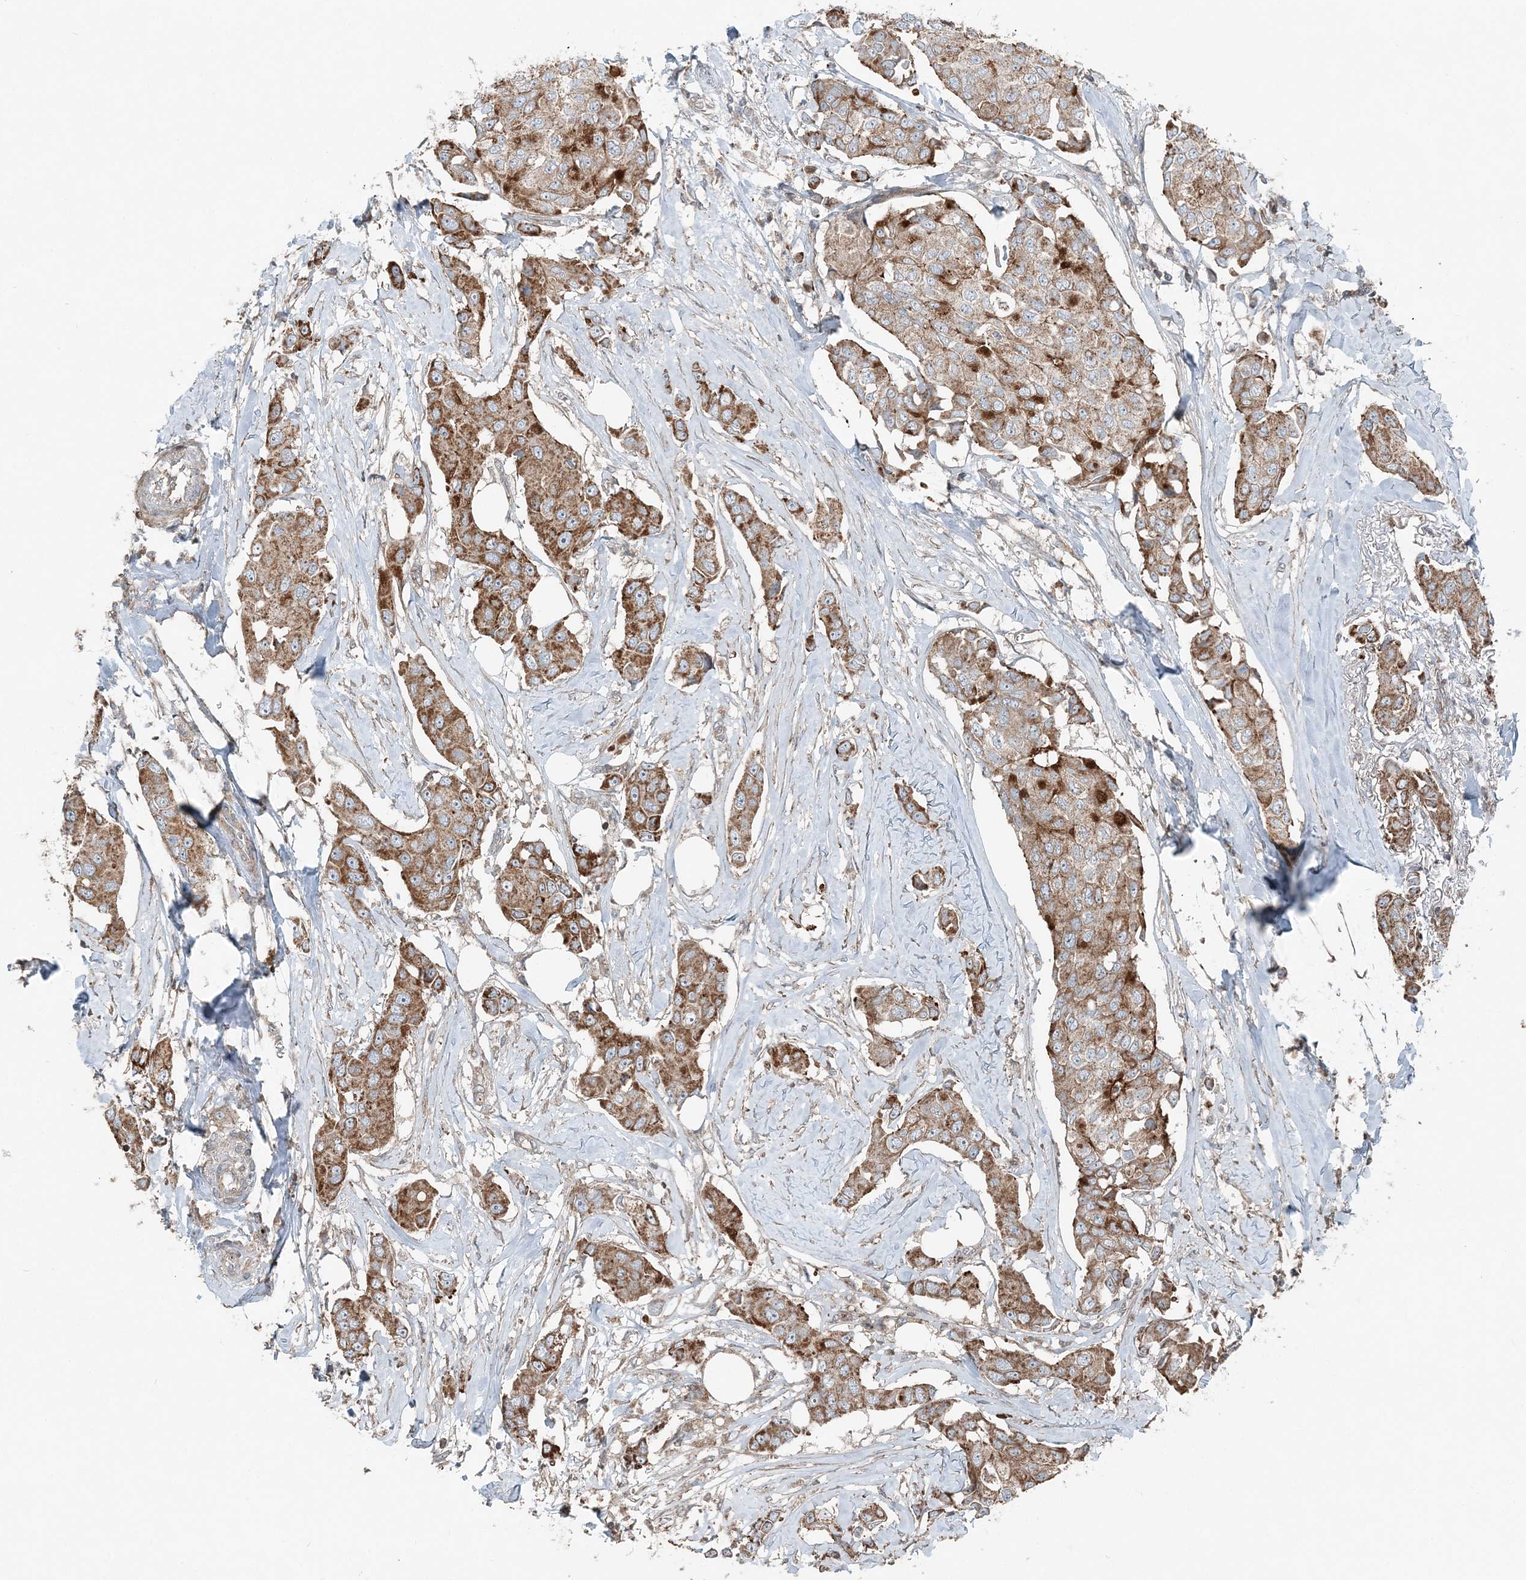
{"staining": {"intensity": "moderate", "quantity": ">75%", "location": "cytoplasmic/membranous"}, "tissue": "breast cancer", "cell_type": "Tumor cells", "image_type": "cancer", "snomed": [{"axis": "morphology", "description": "Duct carcinoma"}, {"axis": "topography", "description": "Breast"}], "caption": "This is a photomicrograph of IHC staining of infiltrating ductal carcinoma (breast), which shows moderate positivity in the cytoplasmic/membranous of tumor cells.", "gene": "KY", "patient": {"sex": "female", "age": 80}}